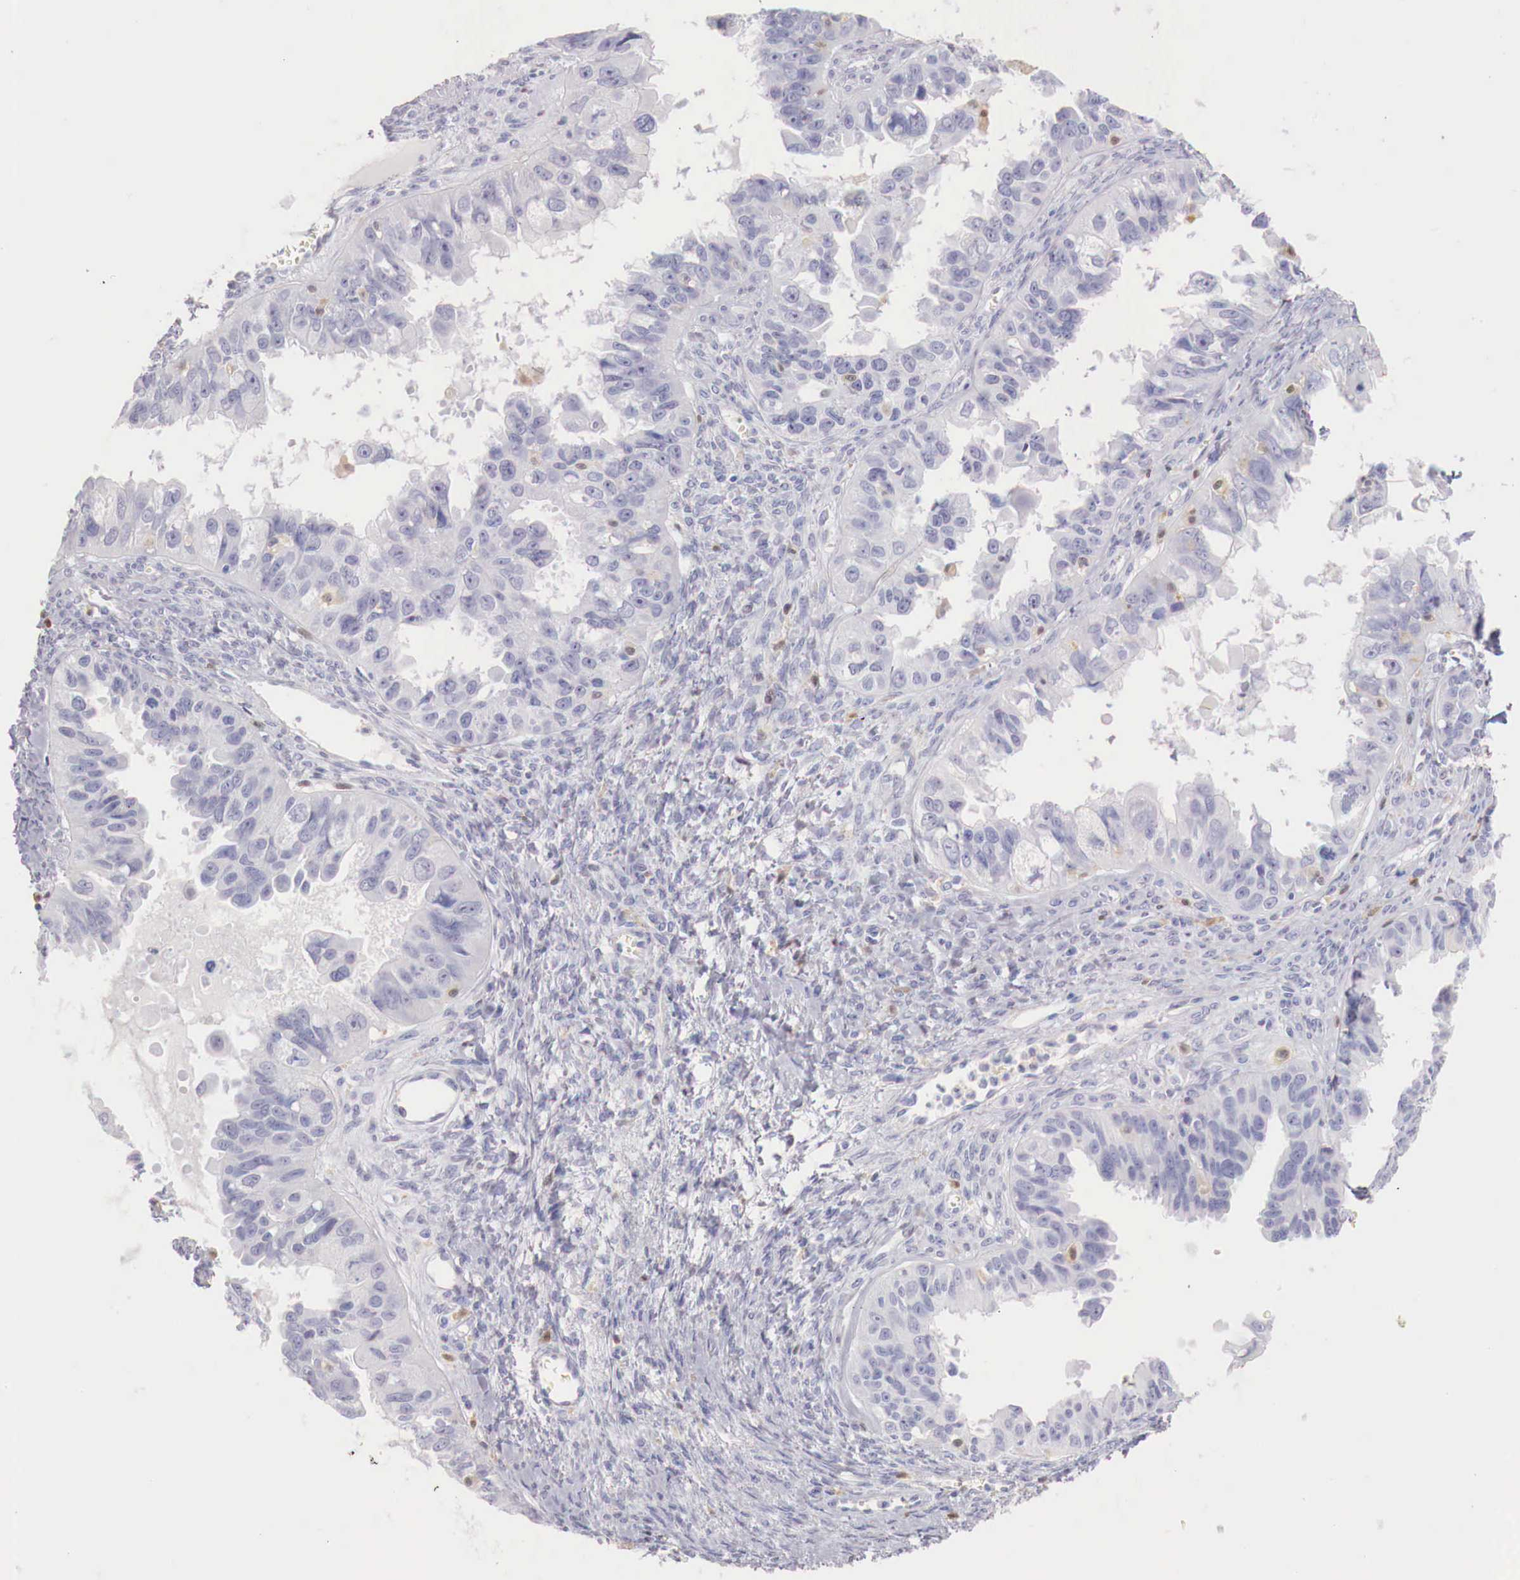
{"staining": {"intensity": "negative", "quantity": "none", "location": "none"}, "tissue": "ovarian cancer", "cell_type": "Tumor cells", "image_type": "cancer", "snomed": [{"axis": "morphology", "description": "Carcinoma, endometroid"}, {"axis": "topography", "description": "Ovary"}], "caption": "Tumor cells are negative for brown protein staining in ovarian endometroid carcinoma.", "gene": "RENBP", "patient": {"sex": "female", "age": 85}}